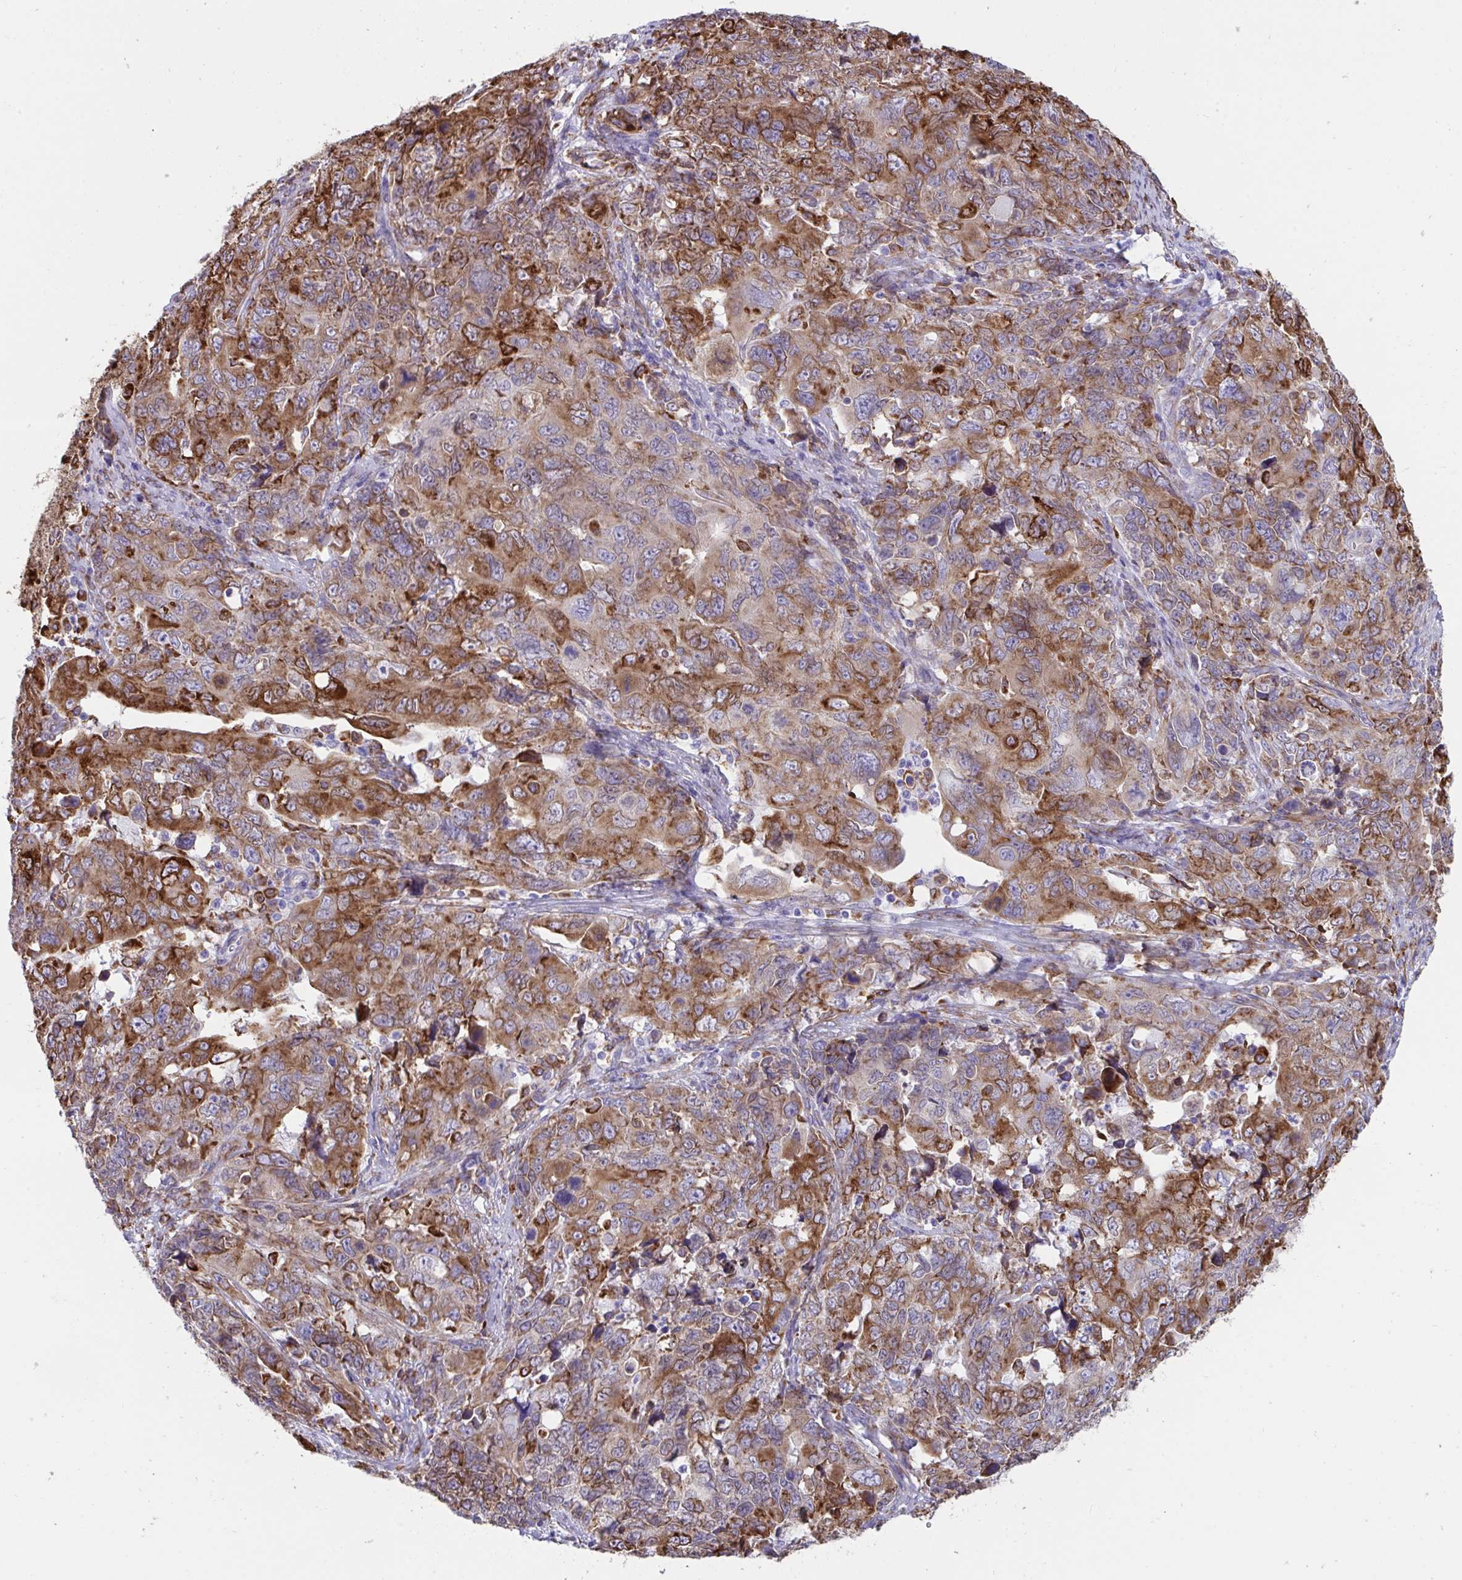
{"staining": {"intensity": "moderate", "quantity": "25%-75%", "location": "cytoplasmic/membranous"}, "tissue": "cervical cancer", "cell_type": "Tumor cells", "image_type": "cancer", "snomed": [{"axis": "morphology", "description": "Adenocarcinoma, NOS"}, {"axis": "topography", "description": "Cervix"}], "caption": "Immunohistochemical staining of cervical cancer (adenocarcinoma) reveals medium levels of moderate cytoplasmic/membranous positivity in approximately 25%-75% of tumor cells.", "gene": "ASPH", "patient": {"sex": "female", "age": 63}}